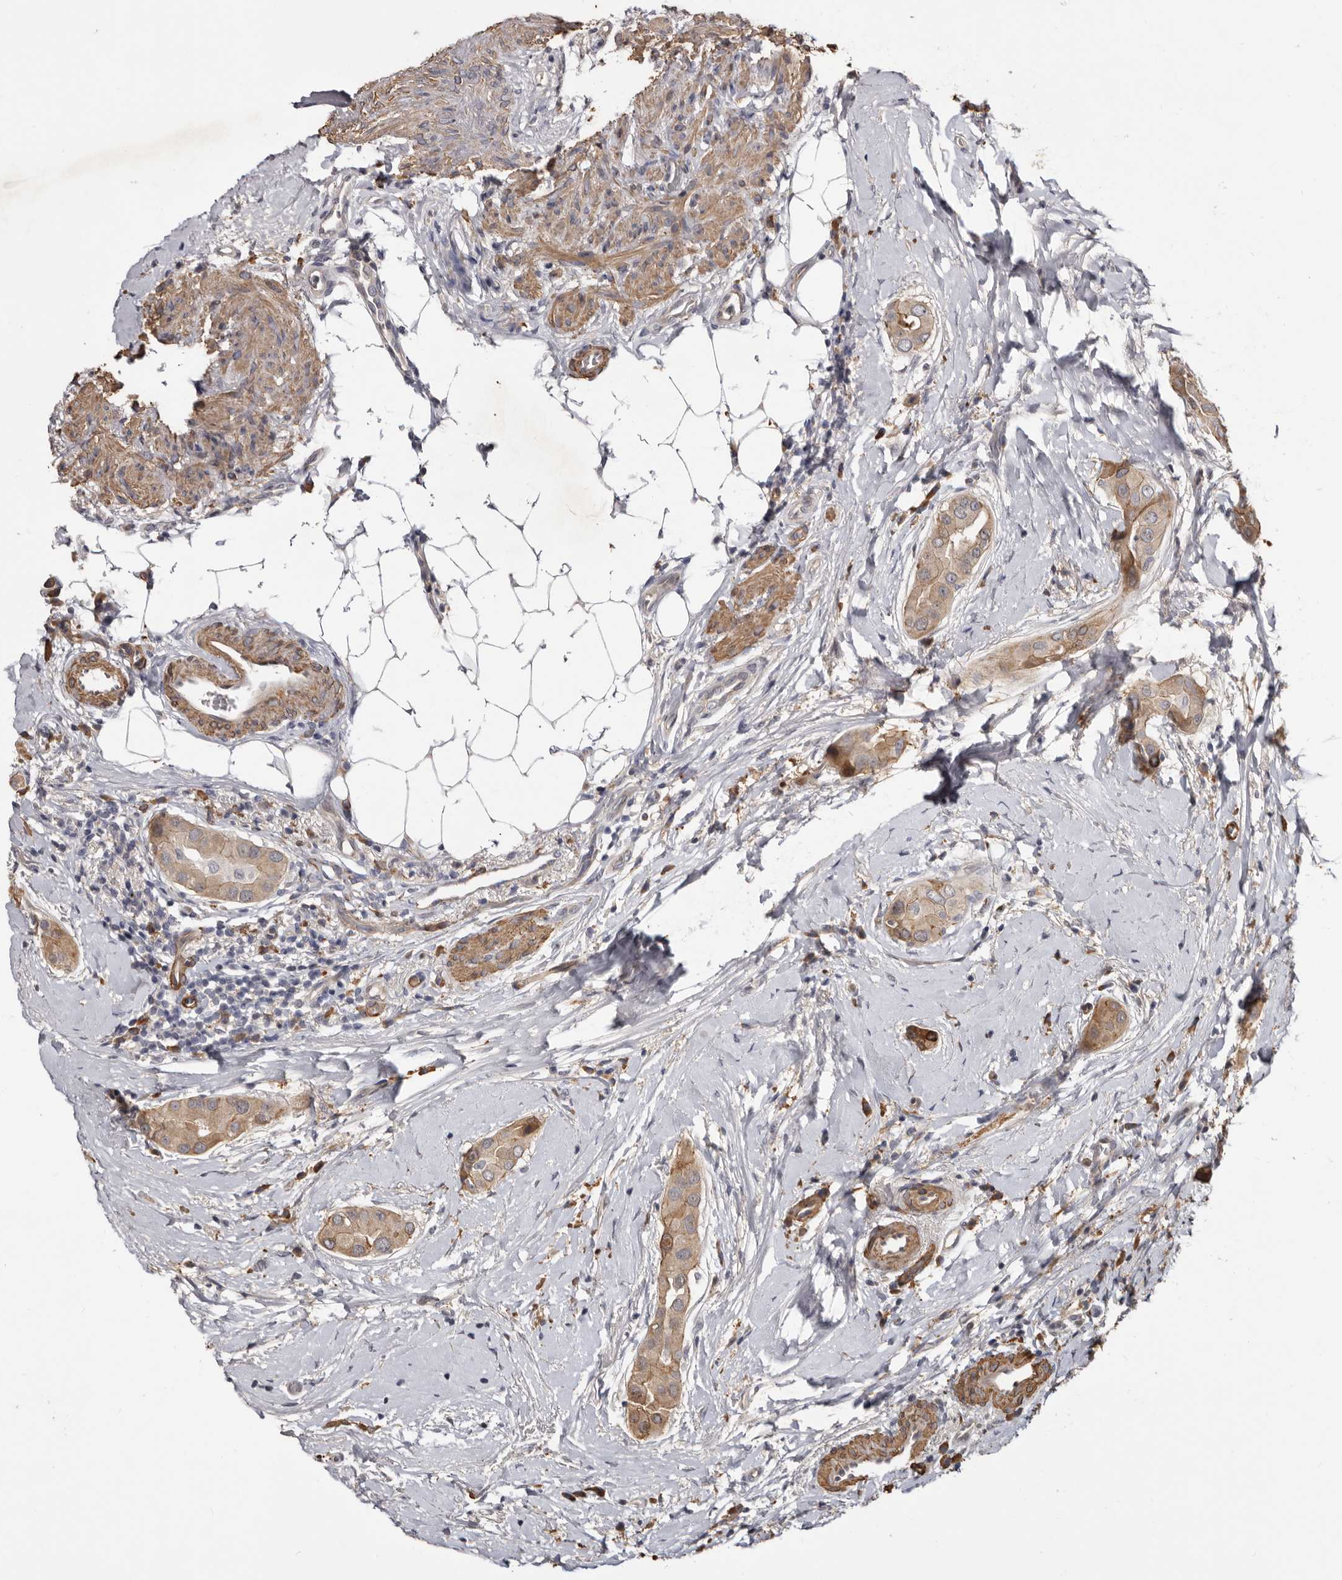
{"staining": {"intensity": "weak", "quantity": ">75%", "location": "cytoplasmic/membranous"}, "tissue": "thyroid cancer", "cell_type": "Tumor cells", "image_type": "cancer", "snomed": [{"axis": "morphology", "description": "Papillary adenocarcinoma, NOS"}, {"axis": "topography", "description": "Thyroid gland"}], "caption": "IHC of human thyroid cancer reveals low levels of weak cytoplasmic/membranous staining in about >75% of tumor cells.", "gene": "CDCA8", "patient": {"sex": "male", "age": 33}}